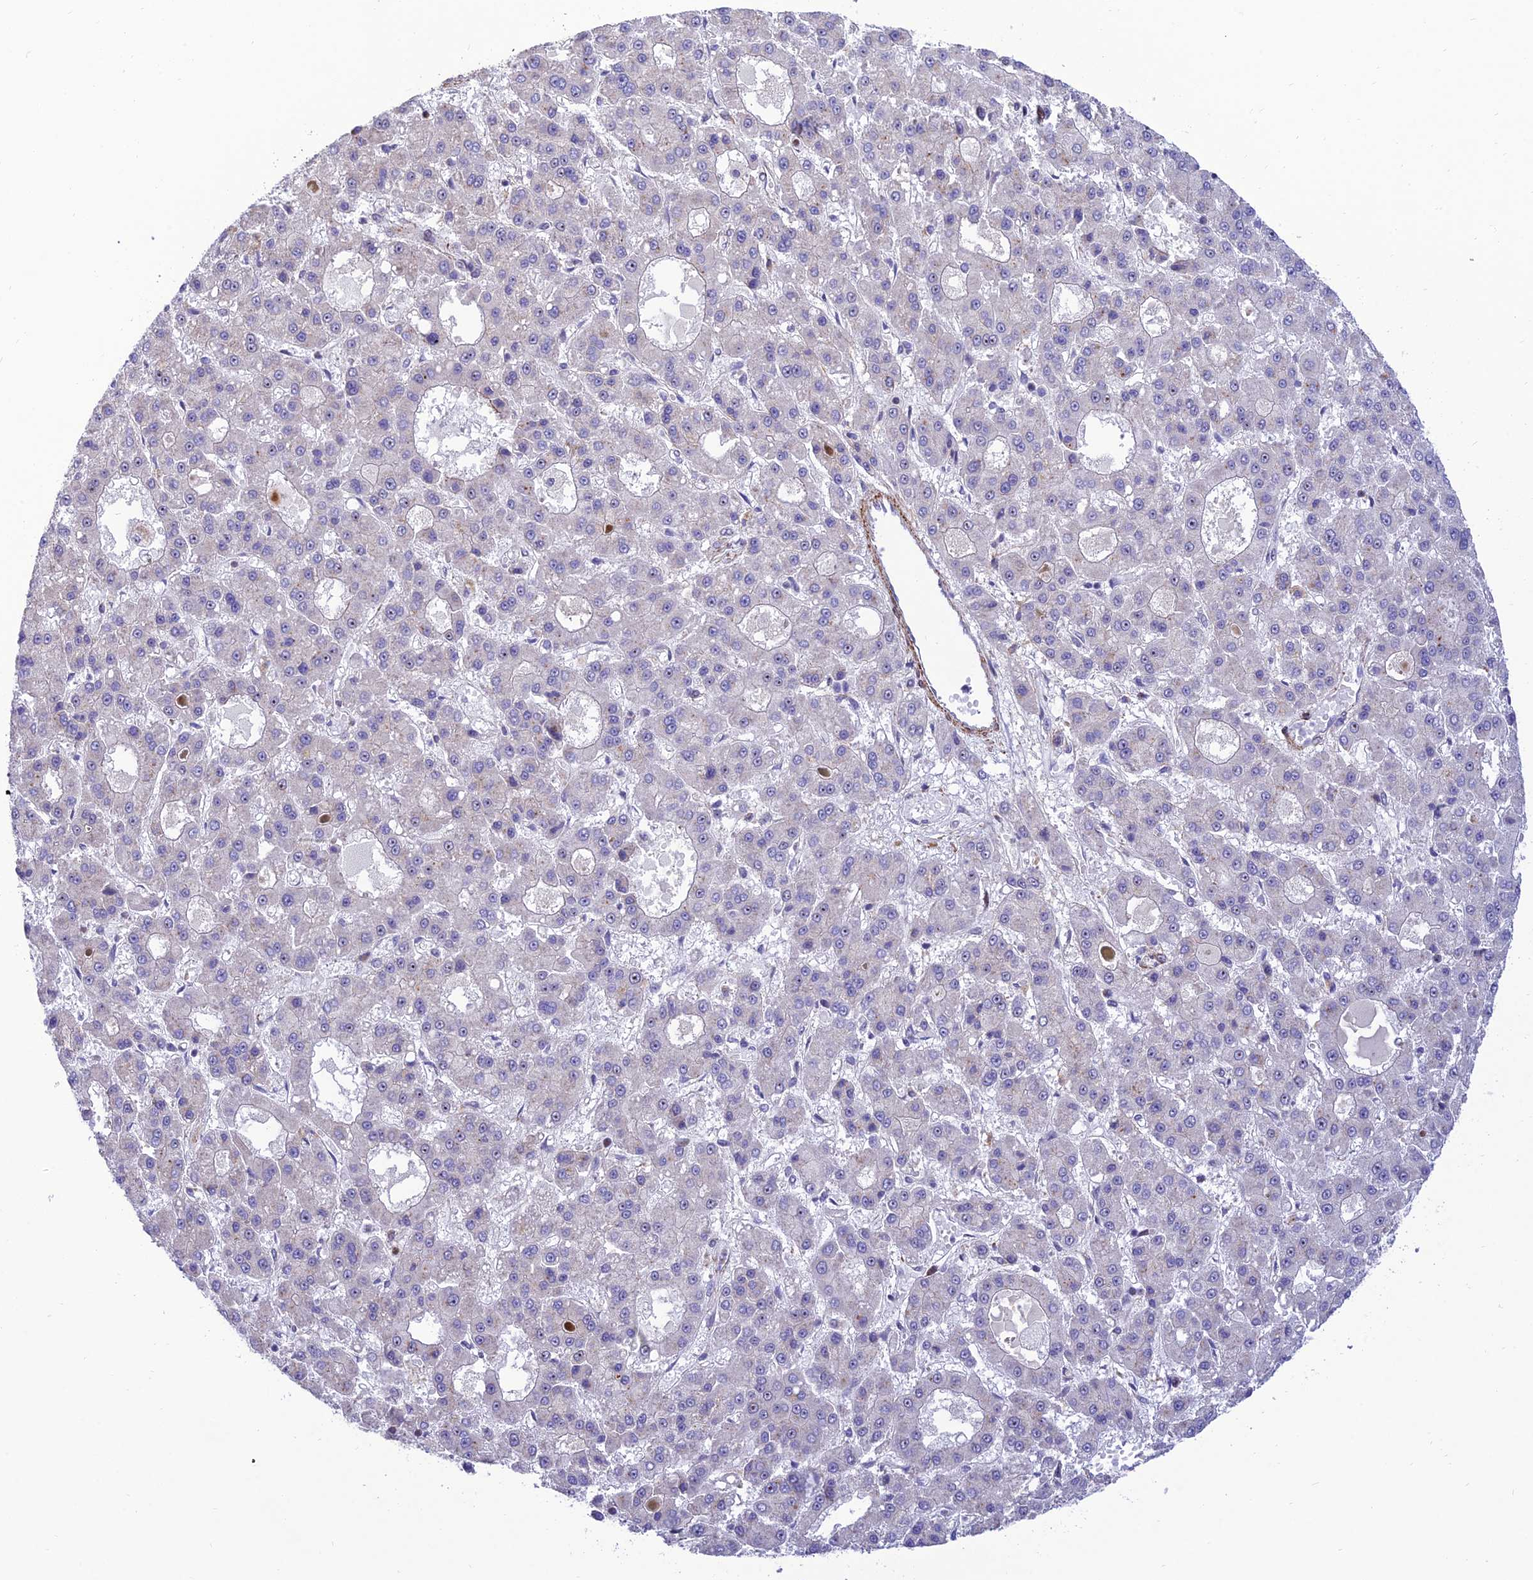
{"staining": {"intensity": "negative", "quantity": "none", "location": "none"}, "tissue": "liver cancer", "cell_type": "Tumor cells", "image_type": "cancer", "snomed": [{"axis": "morphology", "description": "Carcinoma, Hepatocellular, NOS"}, {"axis": "topography", "description": "Liver"}], "caption": "This photomicrograph is of hepatocellular carcinoma (liver) stained with IHC to label a protein in brown with the nuclei are counter-stained blue. There is no positivity in tumor cells.", "gene": "KBTBD7", "patient": {"sex": "male", "age": 70}}